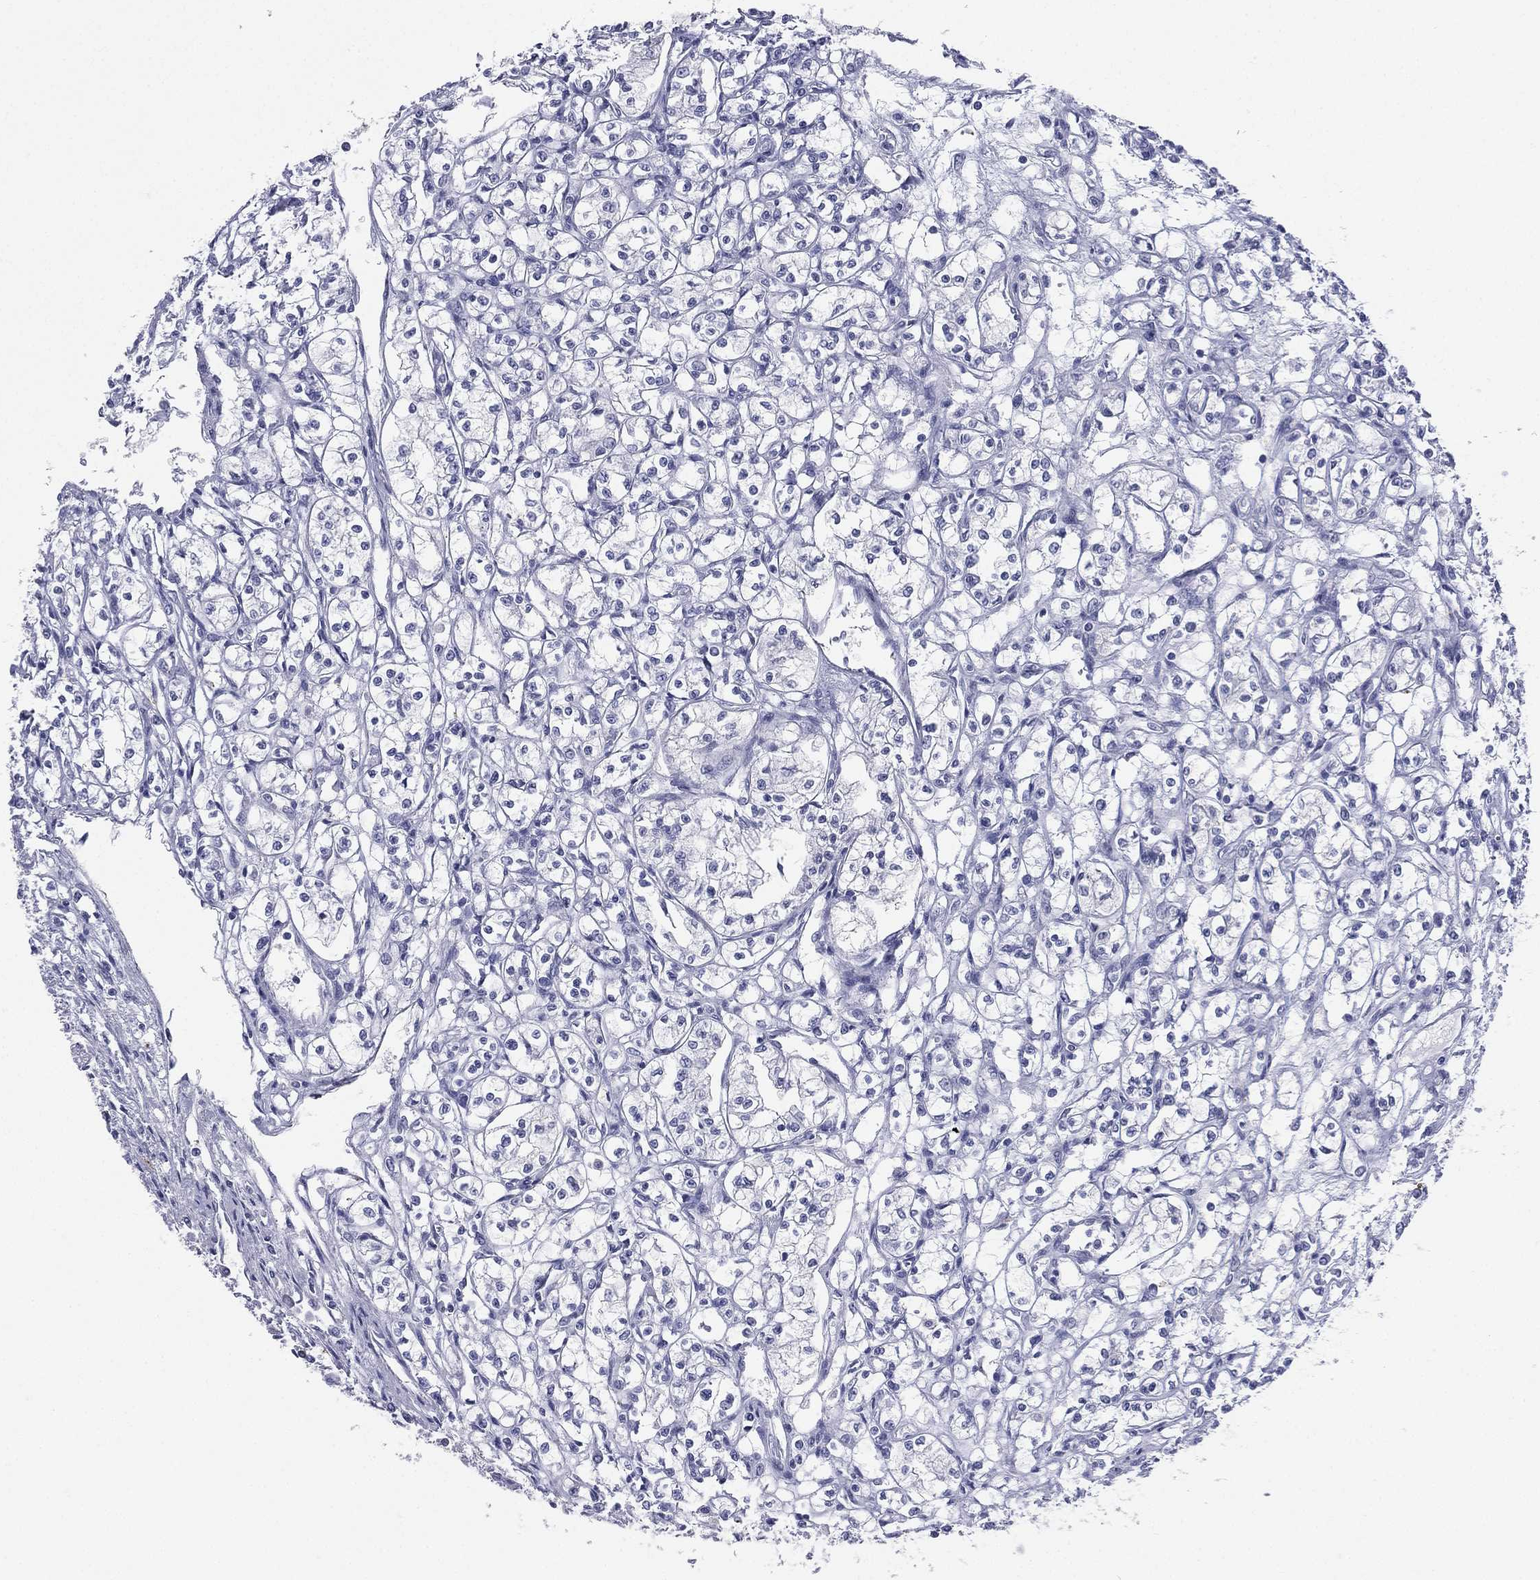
{"staining": {"intensity": "negative", "quantity": "none", "location": "none"}, "tissue": "renal cancer", "cell_type": "Tumor cells", "image_type": "cancer", "snomed": [{"axis": "morphology", "description": "Adenocarcinoma, NOS"}, {"axis": "topography", "description": "Kidney"}], "caption": "Image shows no protein staining in tumor cells of renal cancer tissue.", "gene": "CD22", "patient": {"sex": "male", "age": 56}}